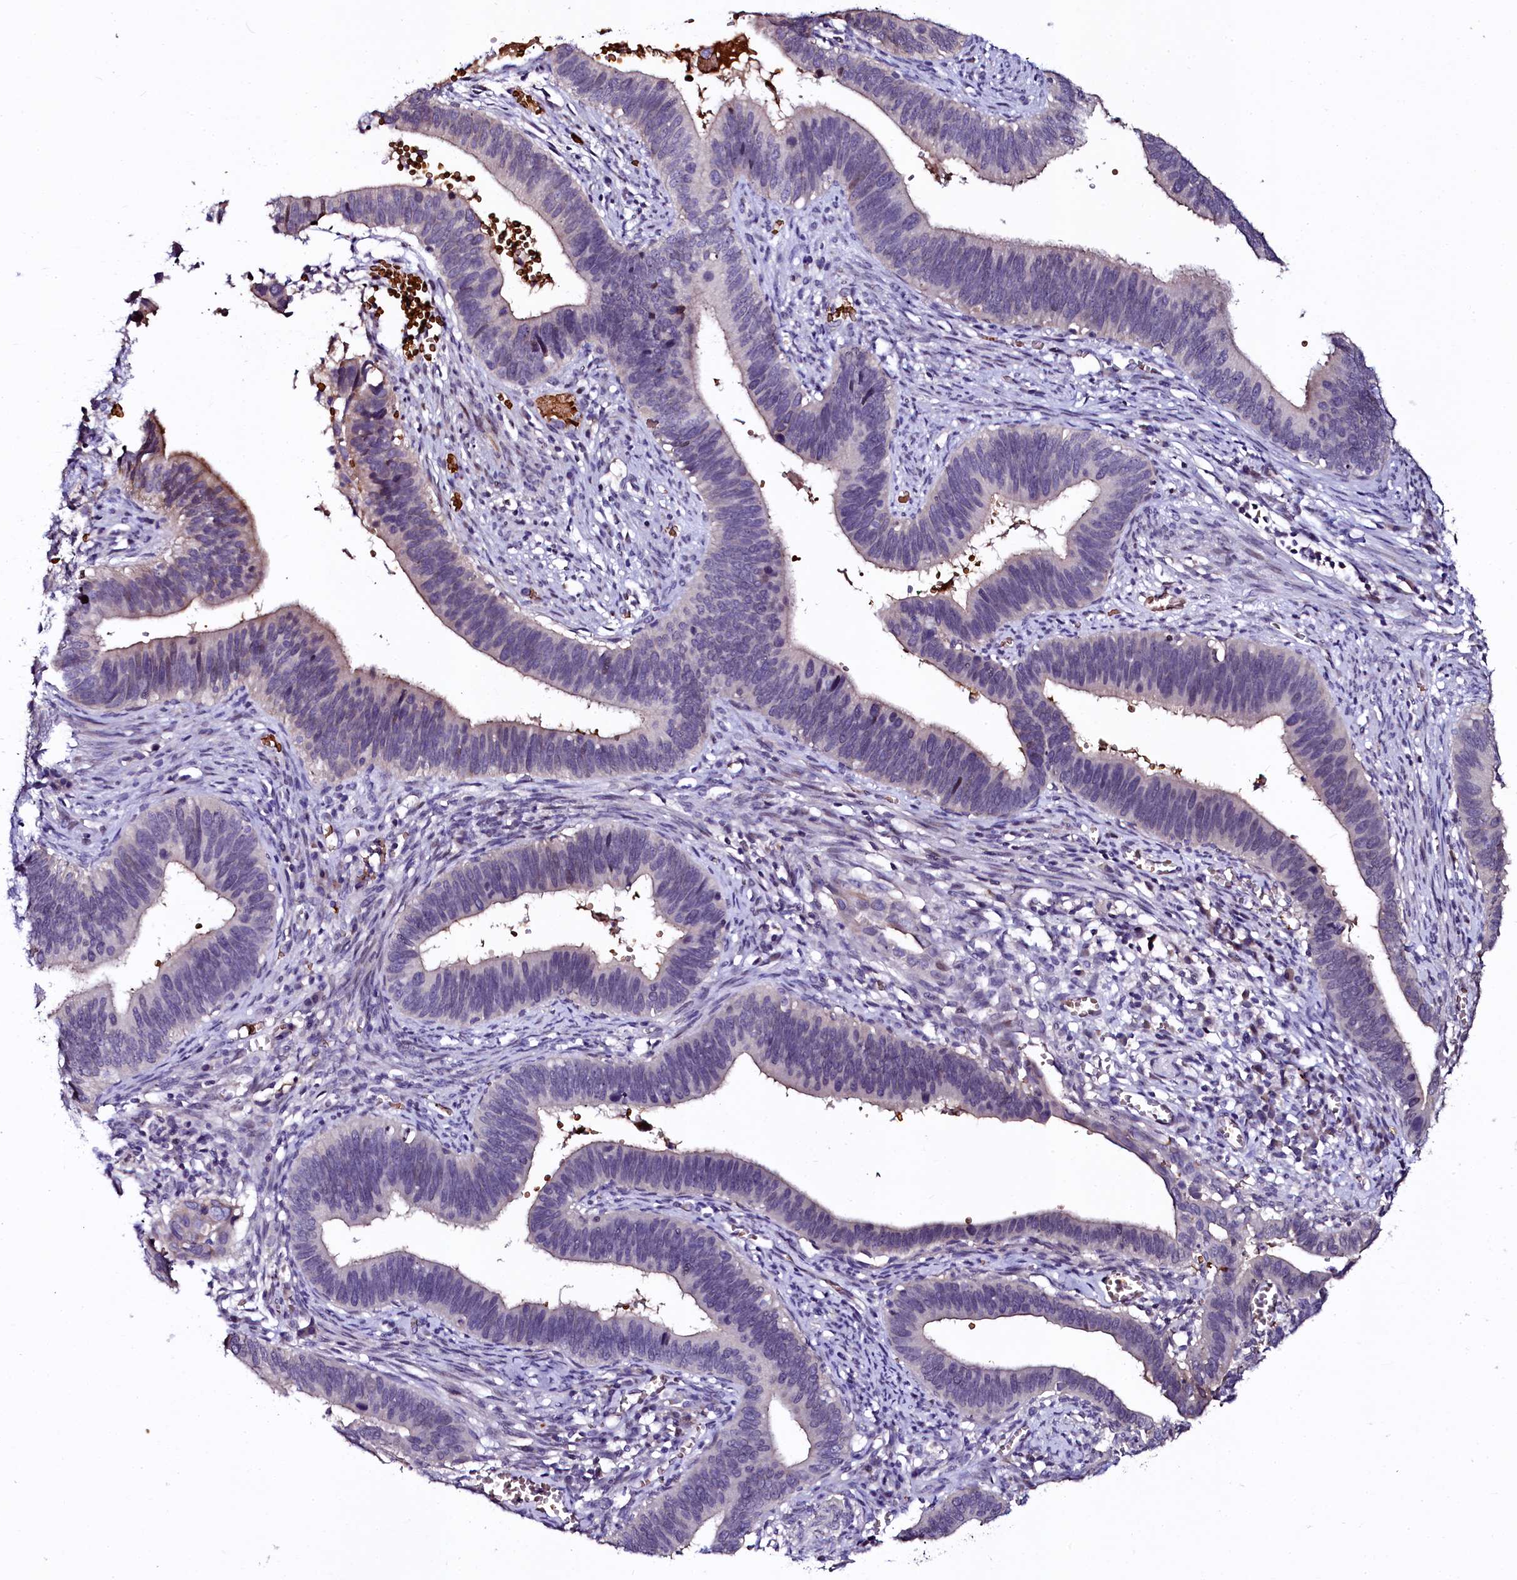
{"staining": {"intensity": "weak", "quantity": "<25%", "location": "cytoplasmic/membranous"}, "tissue": "cervical cancer", "cell_type": "Tumor cells", "image_type": "cancer", "snomed": [{"axis": "morphology", "description": "Adenocarcinoma, NOS"}, {"axis": "topography", "description": "Cervix"}], "caption": "The image reveals no staining of tumor cells in cervical cancer (adenocarcinoma).", "gene": "CTDSPL2", "patient": {"sex": "female", "age": 42}}